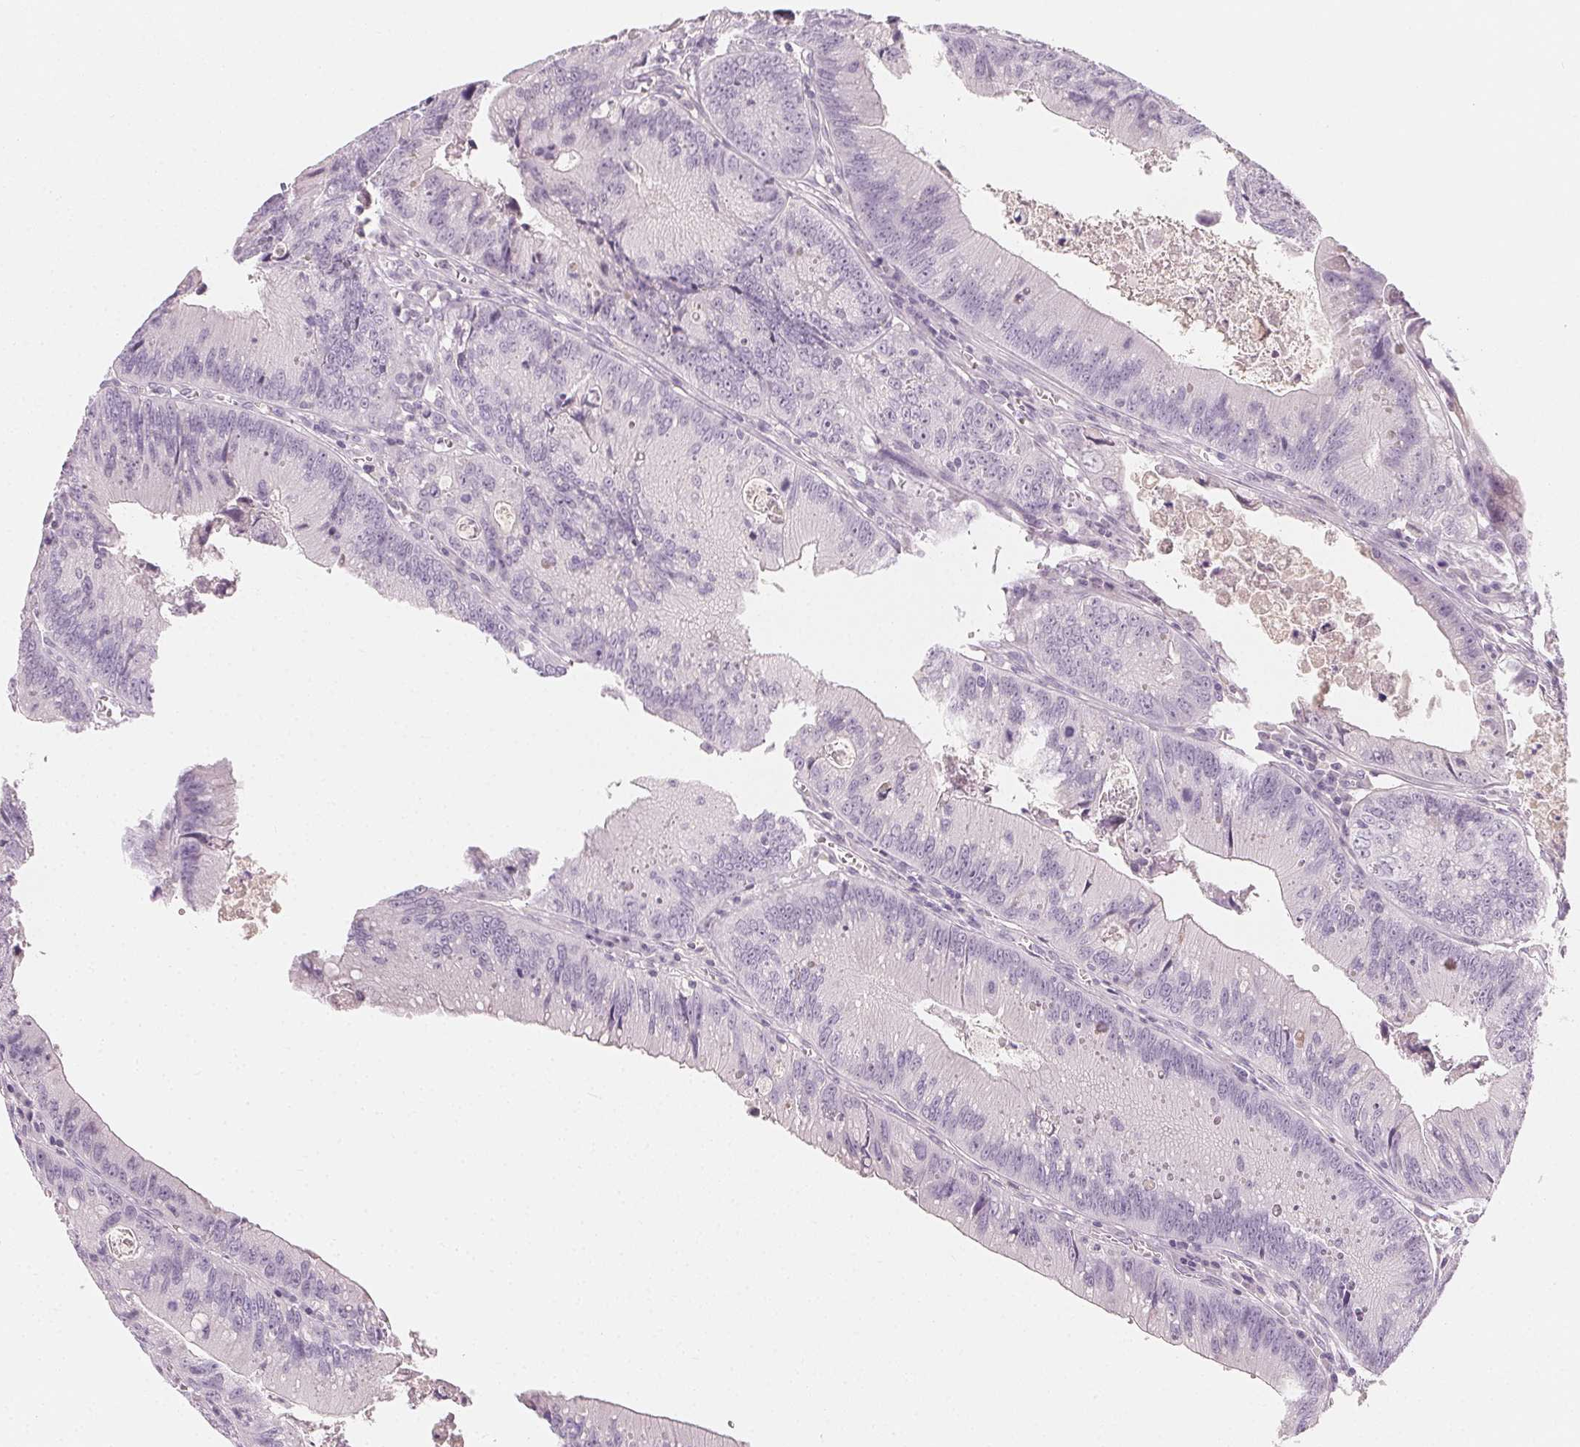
{"staining": {"intensity": "negative", "quantity": "none", "location": "none"}, "tissue": "colorectal cancer", "cell_type": "Tumor cells", "image_type": "cancer", "snomed": [{"axis": "morphology", "description": "Adenocarcinoma, NOS"}, {"axis": "topography", "description": "Rectum"}], "caption": "Immunohistochemical staining of human adenocarcinoma (colorectal) shows no significant expression in tumor cells.", "gene": "AFM", "patient": {"sex": "female", "age": 81}}